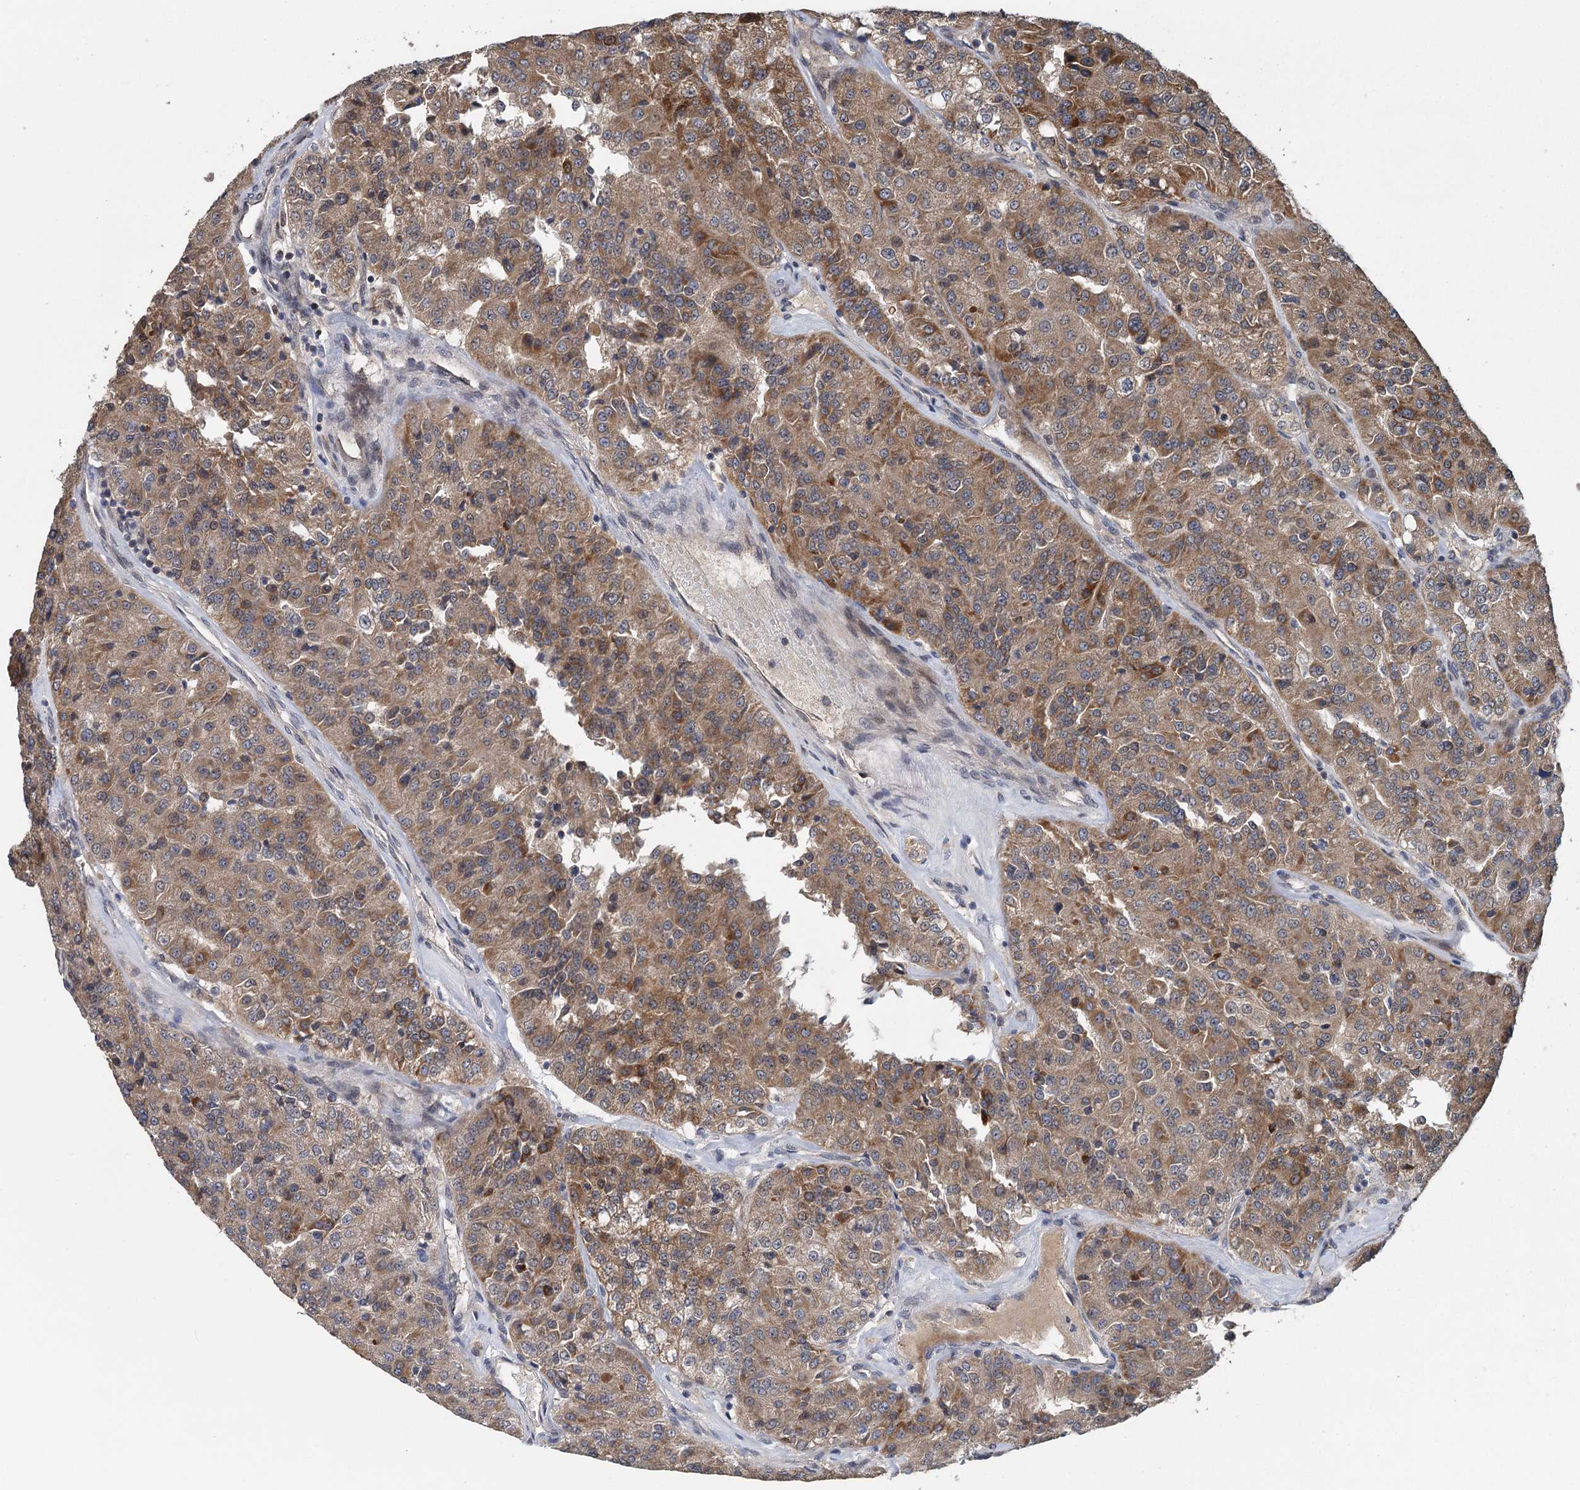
{"staining": {"intensity": "moderate", "quantity": ">75%", "location": "cytoplasmic/membranous"}, "tissue": "renal cancer", "cell_type": "Tumor cells", "image_type": "cancer", "snomed": [{"axis": "morphology", "description": "Adenocarcinoma, NOS"}, {"axis": "topography", "description": "Kidney"}], "caption": "Renal adenocarcinoma stained with a brown dye shows moderate cytoplasmic/membranous positive positivity in approximately >75% of tumor cells.", "gene": "MYG1", "patient": {"sex": "female", "age": 63}}